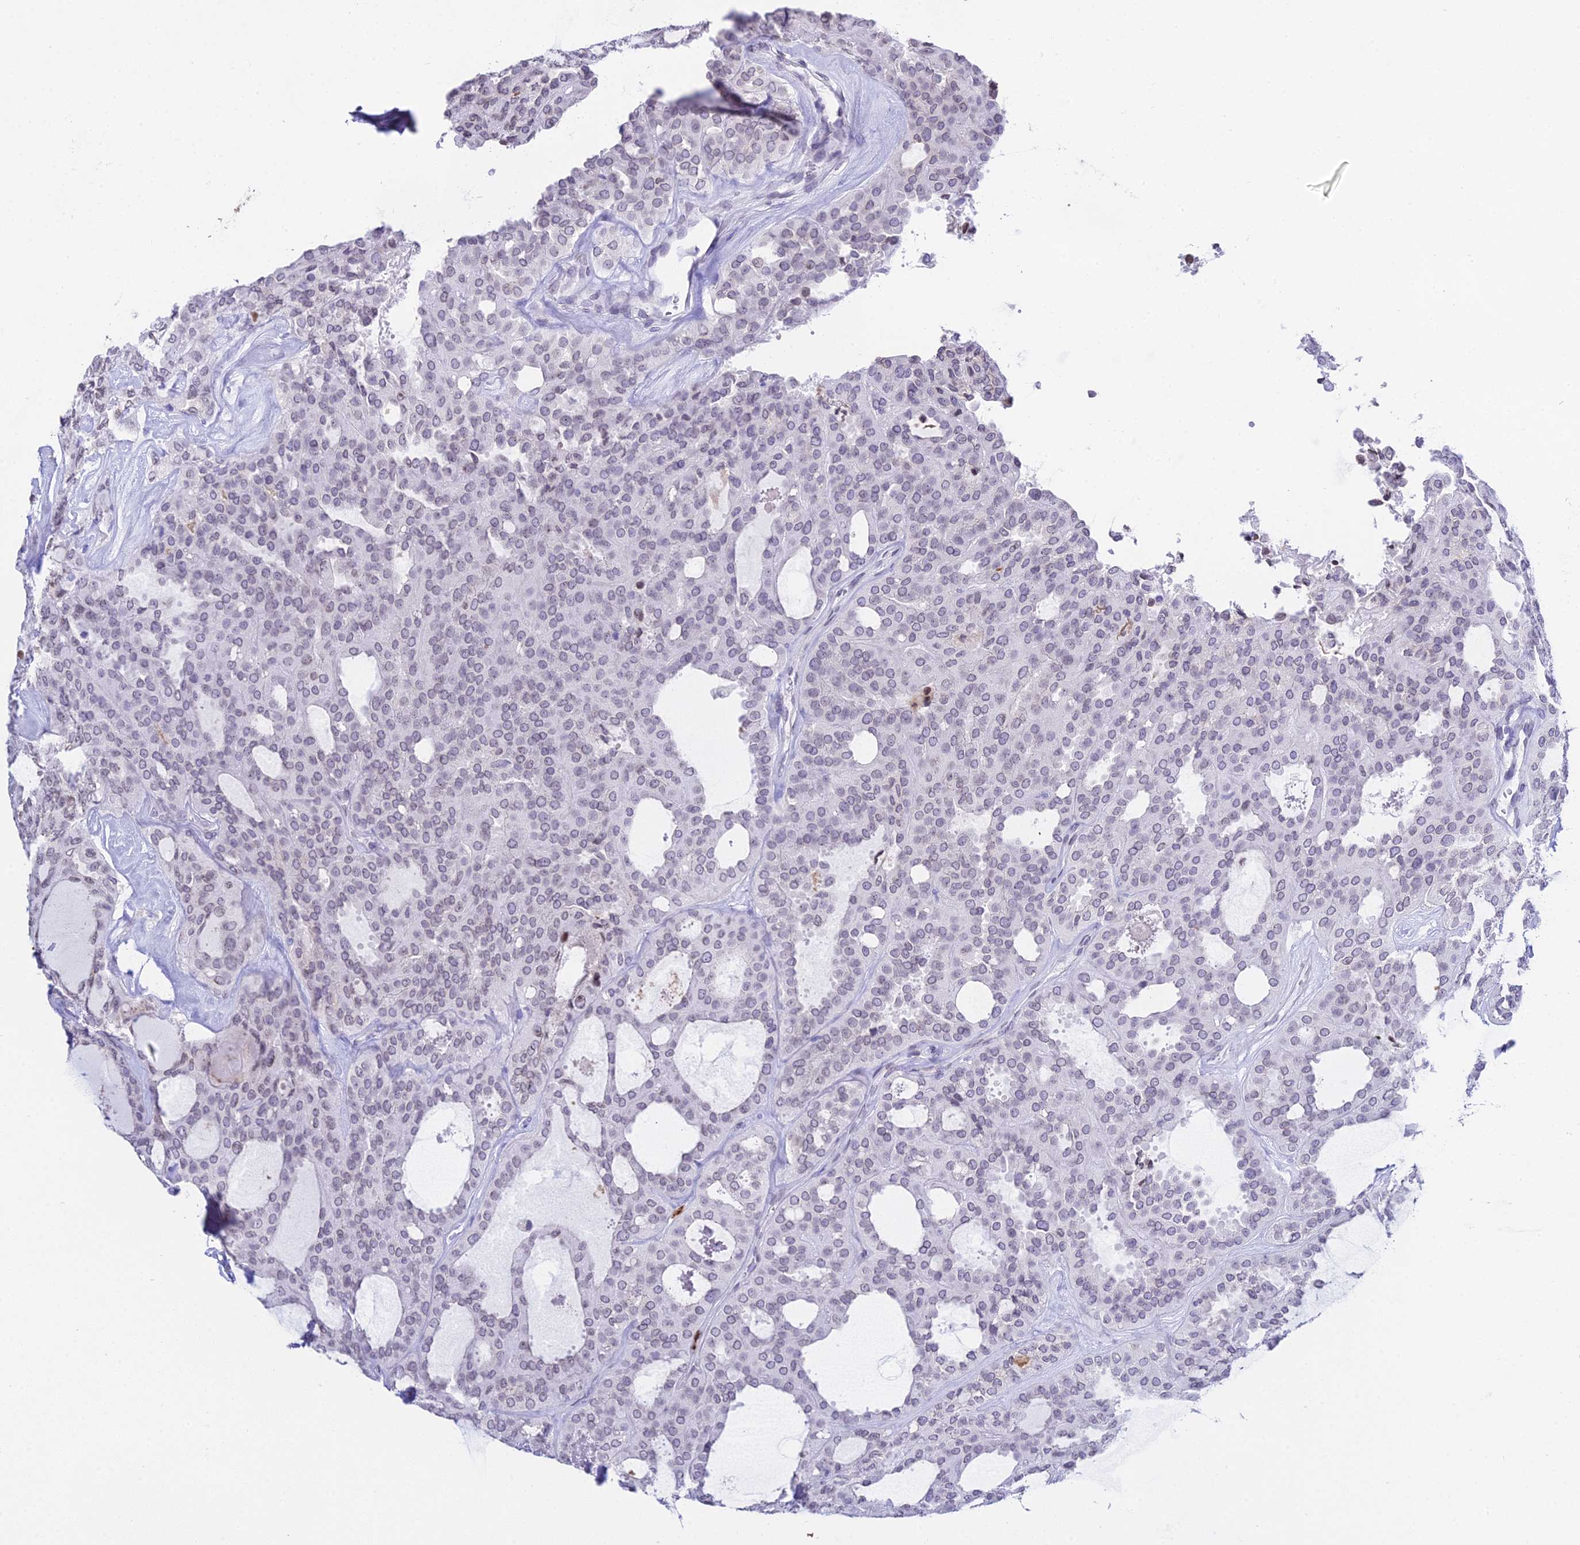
{"staining": {"intensity": "negative", "quantity": "none", "location": "none"}, "tissue": "thyroid cancer", "cell_type": "Tumor cells", "image_type": "cancer", "snomed": [{"axis": "morphology", "description": "Follicular adenoma carcinoma, NOS"}, {"axis": "topography", "description": "Thyroid gland"}], "caption": "Tumor cells are negative for protein expression in human thyroid follicular adenoma carcinoma. (Brightfield microscopy of DAB (3,3'-diaminobenzidine) immunohistochemistry (IHC) at high magnification).", "gene": "MCM10", "patient": {"sex": "male", "age": 75}}